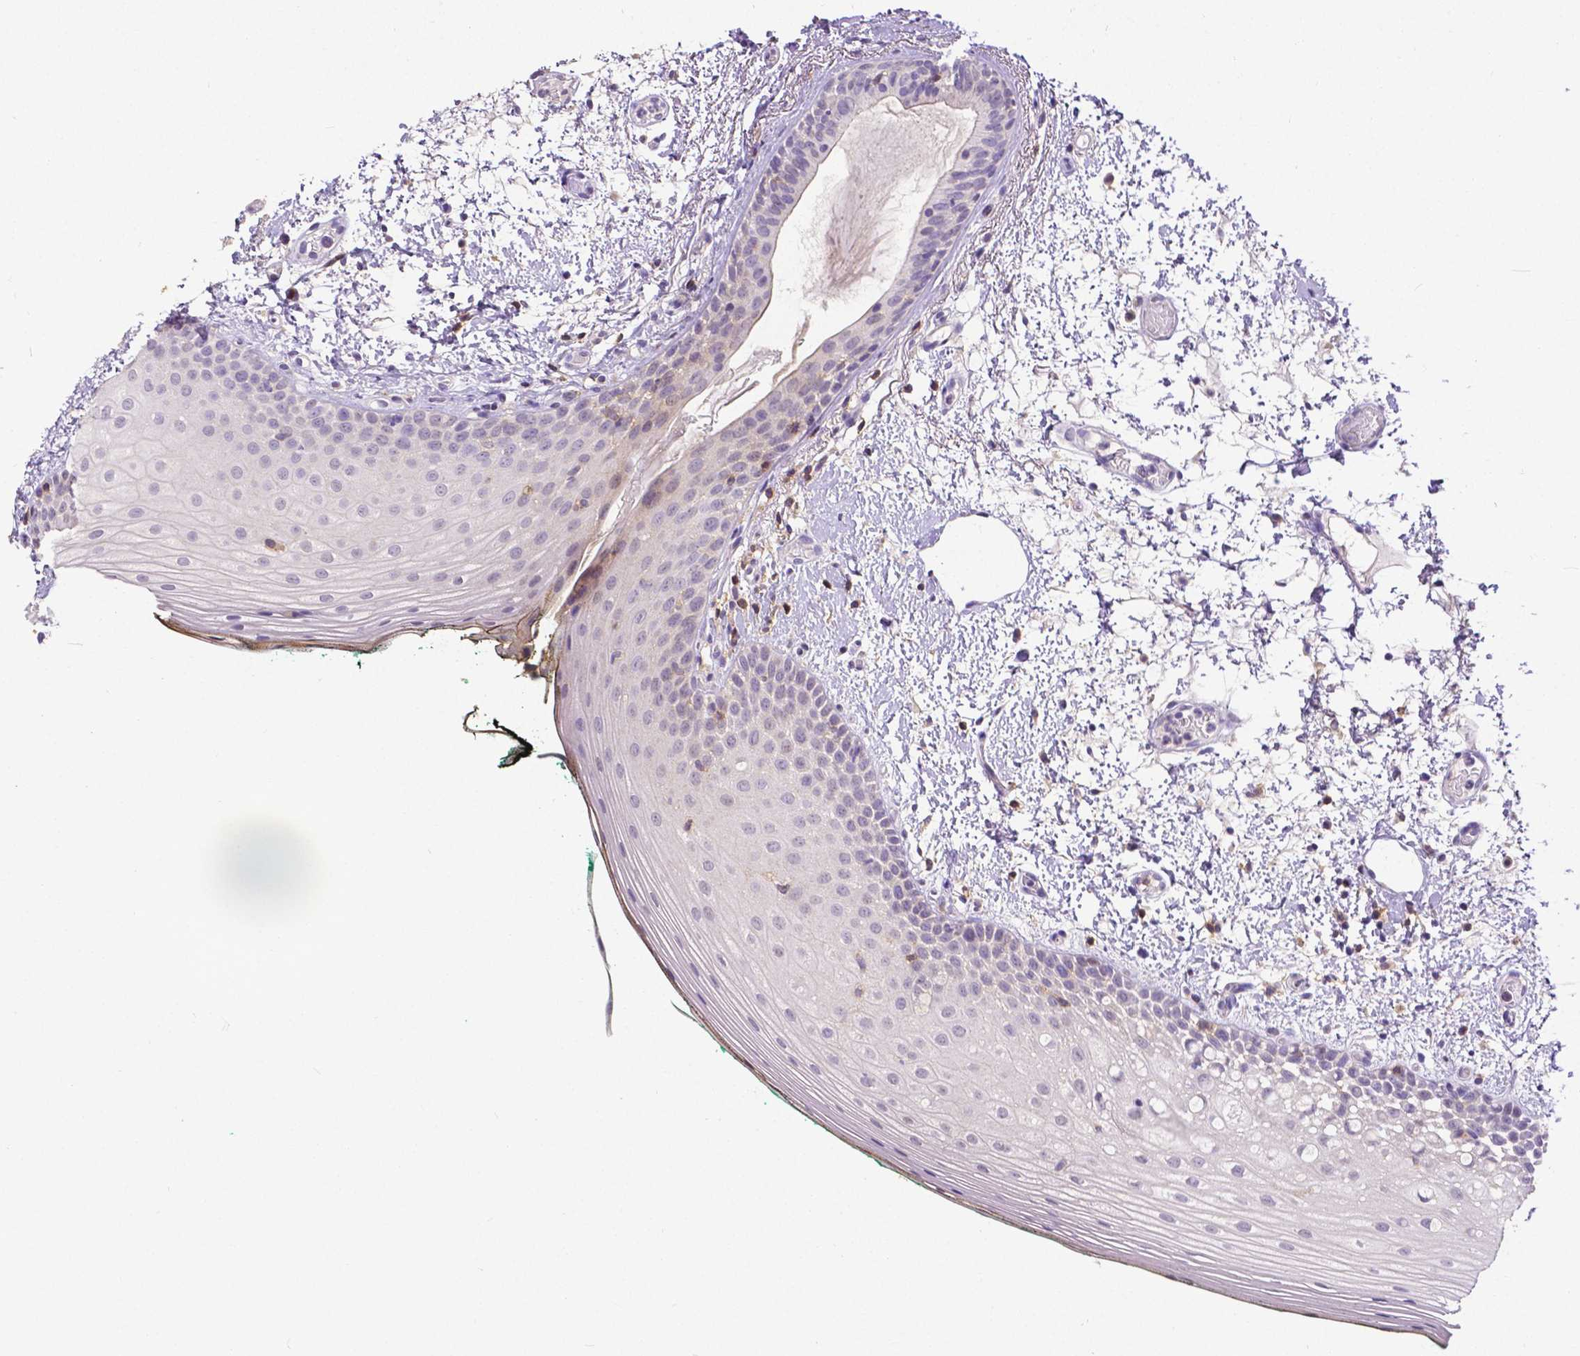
{"staining": {"intensity": "negative", "quantity": "none", "location": "none"}, "tissue": "oral mucosa", "cell_type": "Squamous epithelial cells", "image_type": "normal", "snomed": [{"axis": "morphology", "description": "Normal tissue, NOS"}, {"axis": "topography", "description": "Oral tissue"}], "caption": "DAB immunohistochemical staining of benign human oral mucosa displays no significant staining in squamous epithelial cells. (DAB (3,3'-diaminobenzidine) immunohistochemistry visualized using brightfield microscopy, high magnification).", "gene": "CD4", "patient": {"sex": "female", "age": 83}}